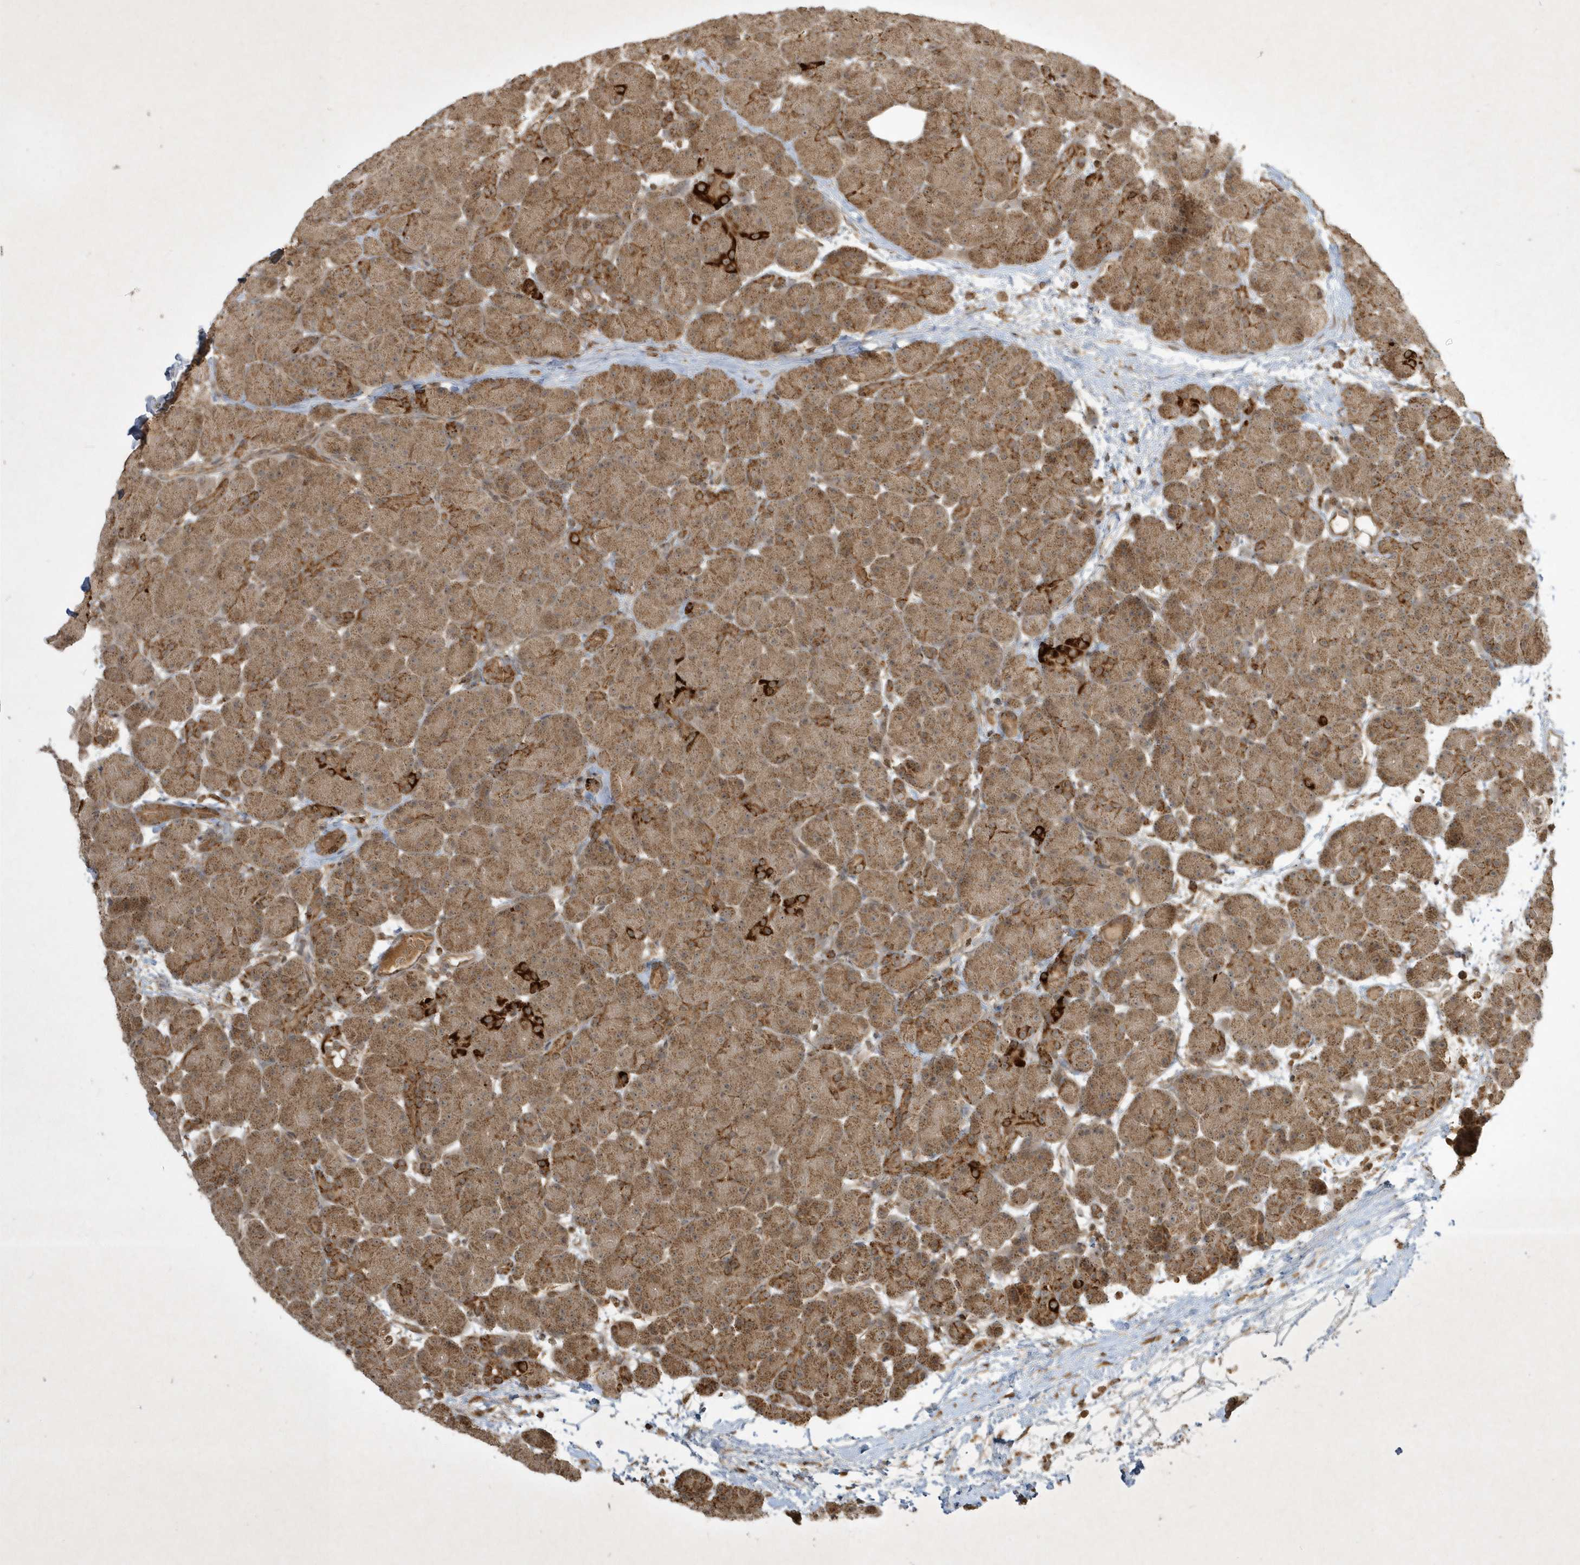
{"staining": {"intensity": "moderate", "quantity": ">75%", "location": "cytoplasmic/membranous"}, "tissue": "pancreas", "cell_type": "Exocrine glandular cells", "image_type": "normal", "snomed": [{"axis": "morphology", "description": "Normal tissue, NOS"}, {"axis": "topography", "description": "Pancreas"}], "caption": "Immunohistochemistry (IHC) staining of benign pancreas, which reveals medium levels of moderate cytoplasmic/membranous staining in about >75% of exocrine glandular cells indicating moderate cytoplasmic/membranous protein expression. The staining was performed using DAB (brown) for protein detection and nuclei were counterstained in hematoxylin (blue).", "gene": "PLTP", "patient": {"sex": "male", "age": 66}}